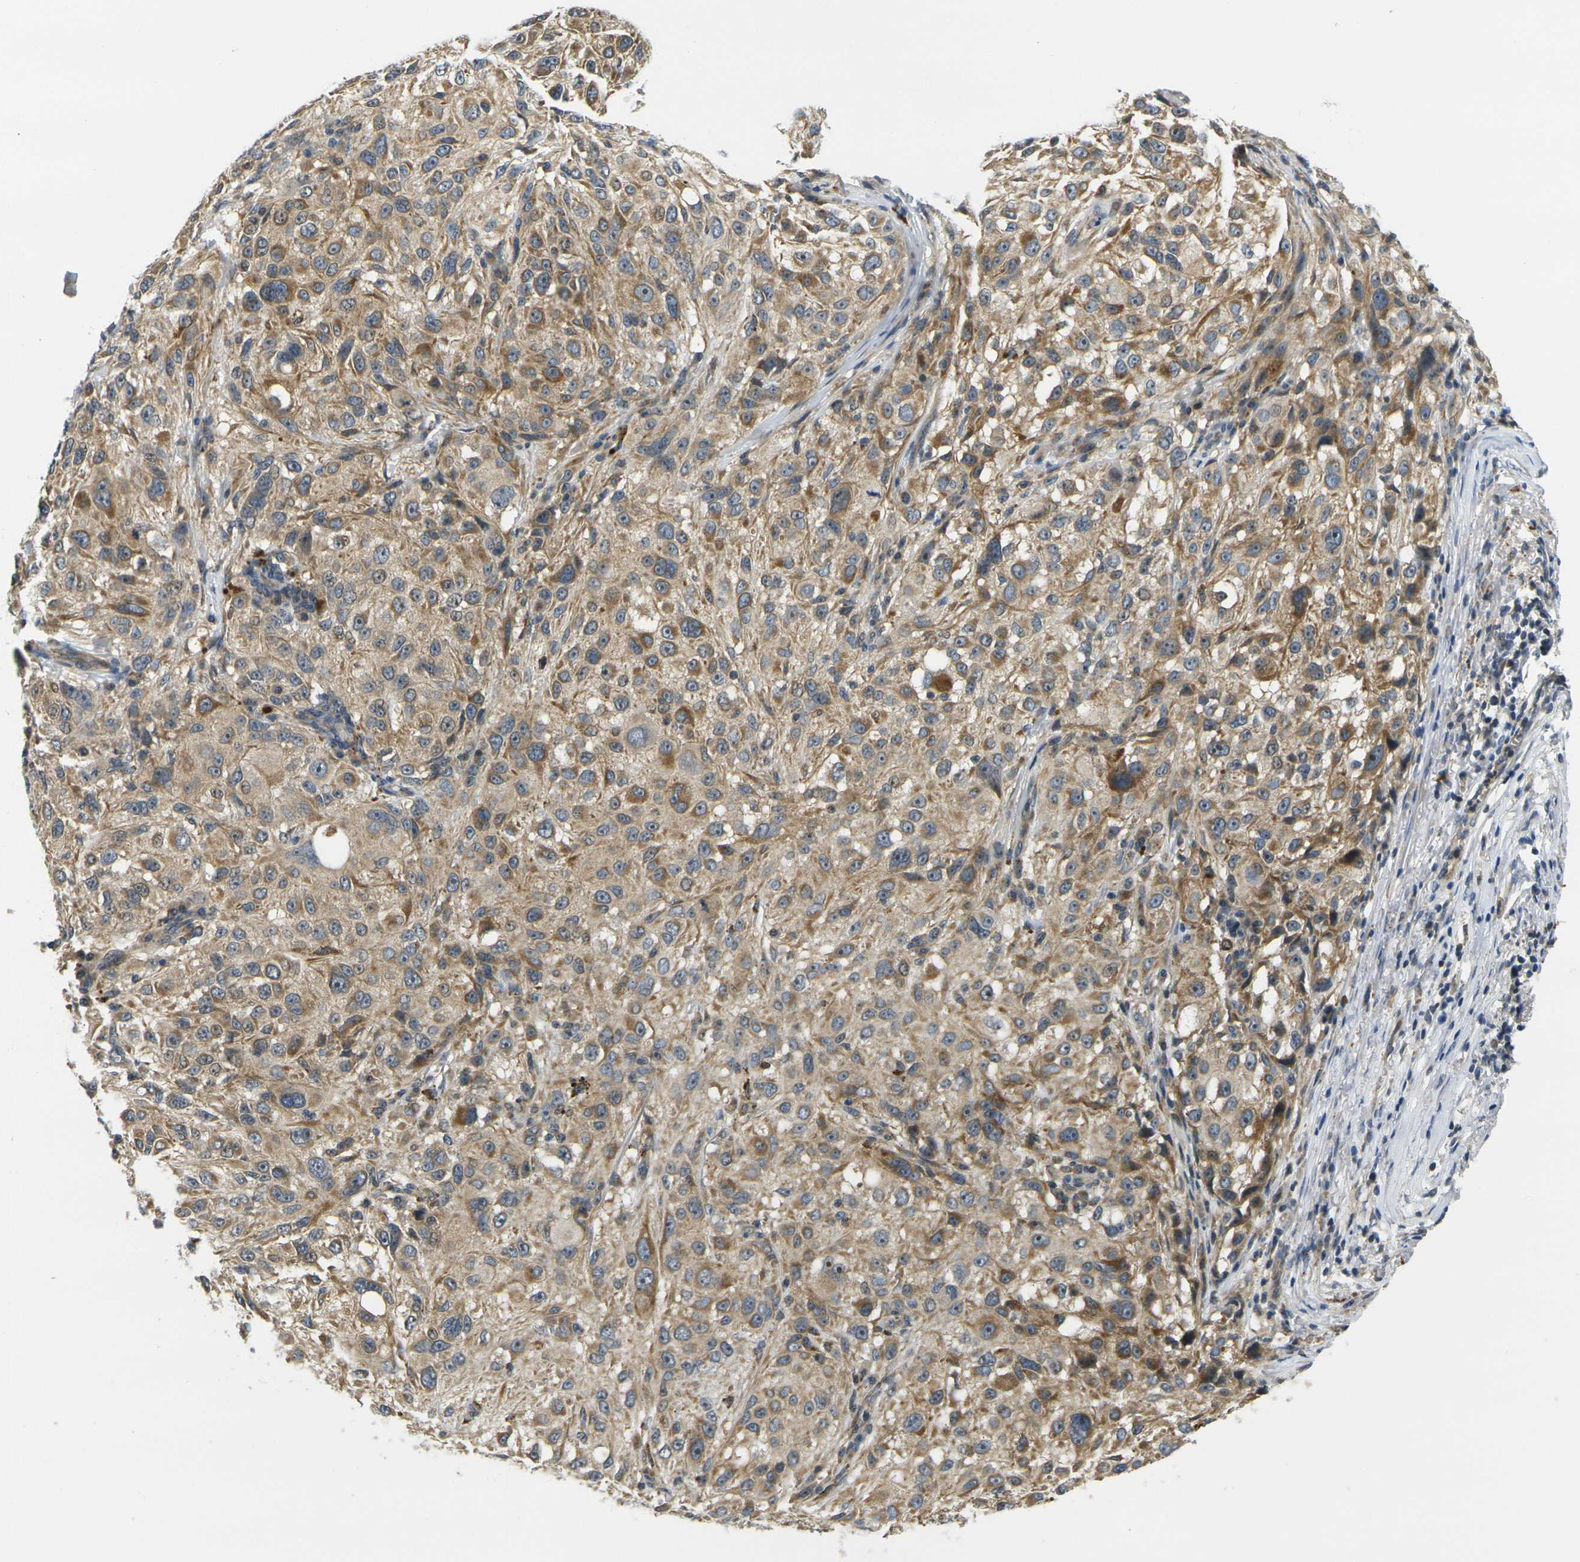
{"staining": {"intensity": "moderate", "quantity": ">75%", "location": "cytoplasmic/membranous"}, "tissue": "melanoma", "cell_type": "Tumor cells", "image_type": "cancer", "snomed": [{"axis": "morphology", "description": "Necrosis, NOS"}, {"axis": "morphology", "description": "Malignant melanoma, NOS"}, {"axis": "topography", "description": "Skin"}], "caption": "Human malignant melanoma stained with a brown dye shows moderate cytoplasmic/membranous positive positivity in about >75% of tumor cells.", "gene": "MINAR2", "patient": {"sex": "female", "age": 87}}